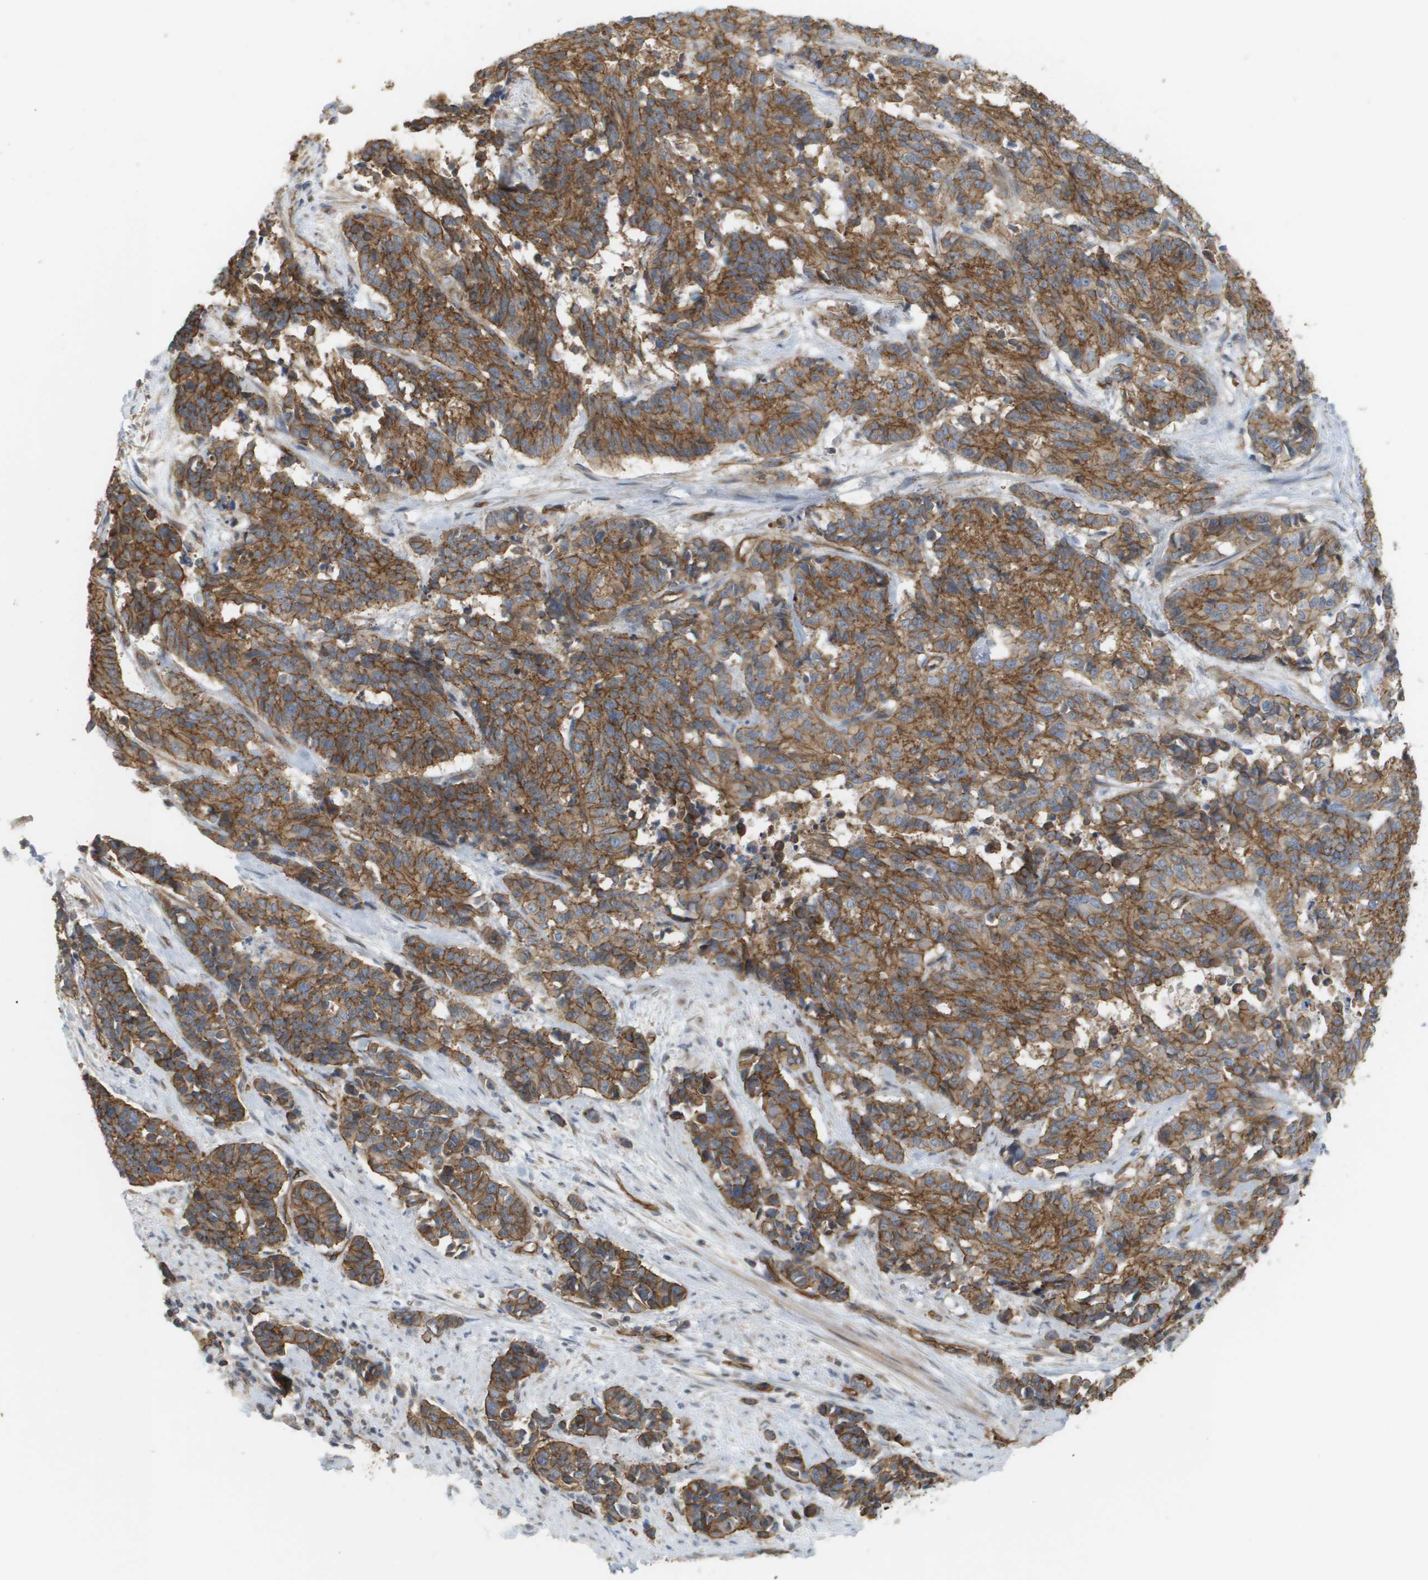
{"staining": {"intensity": "moderate", "quantity": ">75%", "location": "cytoplasmic/membranous"}, "tissue": "cervical cancer", "cell_type": "Tumor cells", "image_type": "cancer", "snomed": [{"axis": "morphology", "description": "Squamous cell carcinoma, NOS"}, {"axis": "topography", "description": "Cervix"}], "caption": "Immunohistochemical staining of squamous cell carcinoma (cervical) demonstrates moderate cytoplasmic/membranous protein positivity in about >75% of tumor cells.", "gene": "SGMS2", "patient": {"sex": "female", "age": 35}}